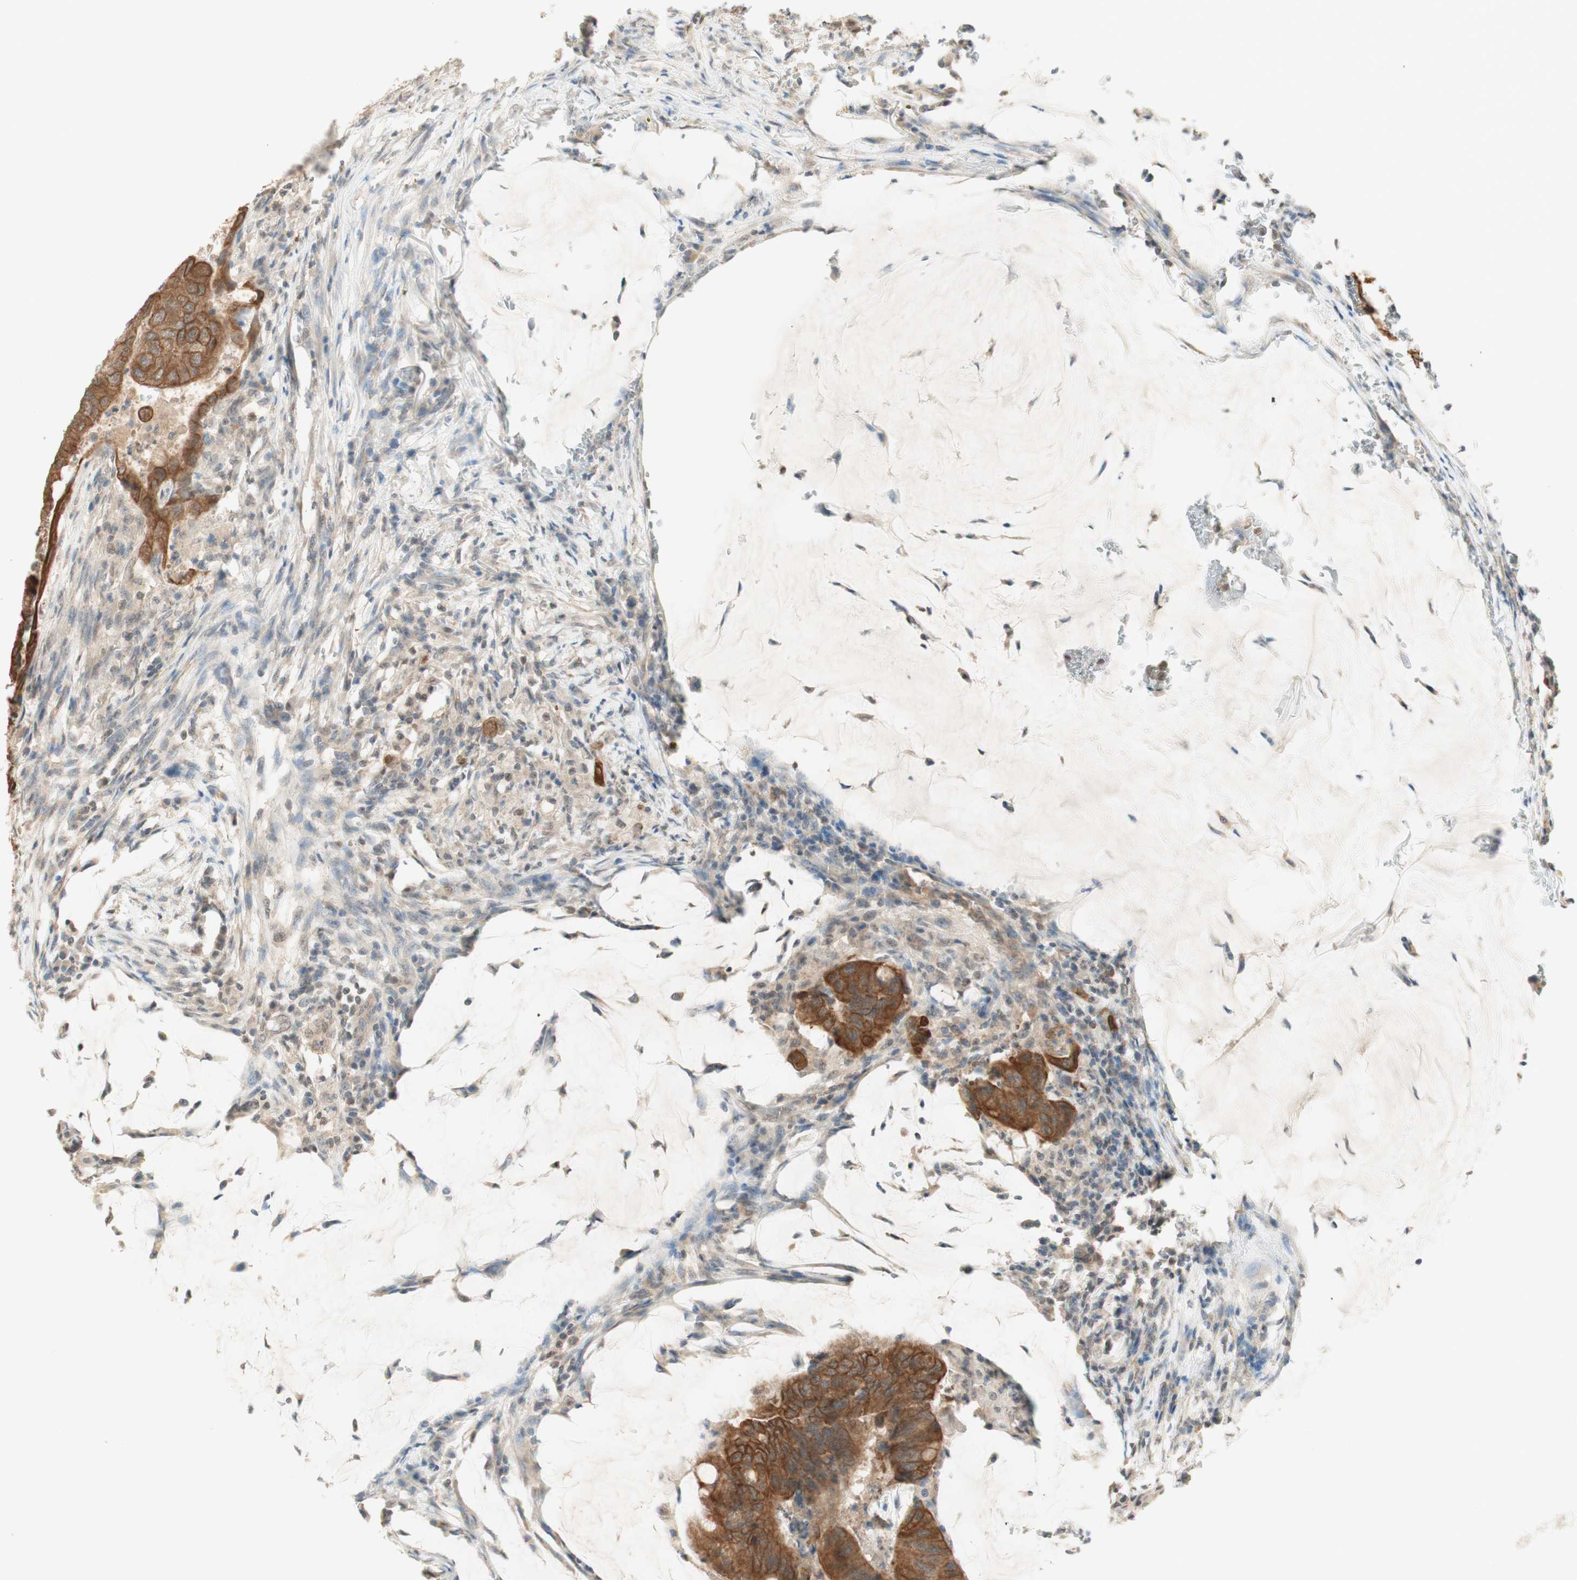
{"staining": {"intensity": "moderate", "quantity": ">75%", "location": "cytoplasmic/membranous"}, "tissue": "colorectal cancer", "cell_type": "Tumor cells", "image_type": "cancer", "snomed": [{"axis": "morphology", "description": "Normal tissue, NOS"}, {"axis": "morphology", "description": "Adenocarcinoma, NOS"}, {"axis": "topography", "description": "Rectum"}, {"axis": "topography", "description": "Peripheral nerve tissue"}], "caption": "An image of human colorectal cancer (adenocarcinoma) stained for a protein displays moderate cytoplasmic/membranous brown staining in tumor cells. The staining was performed using DAB to visualize the protein expression in brown, while the nuclei were stained in blue with hematoxylin (Magnification: 20x).", "gene": "SPINT2", "patient": {"sex": "male", "age": 92}}